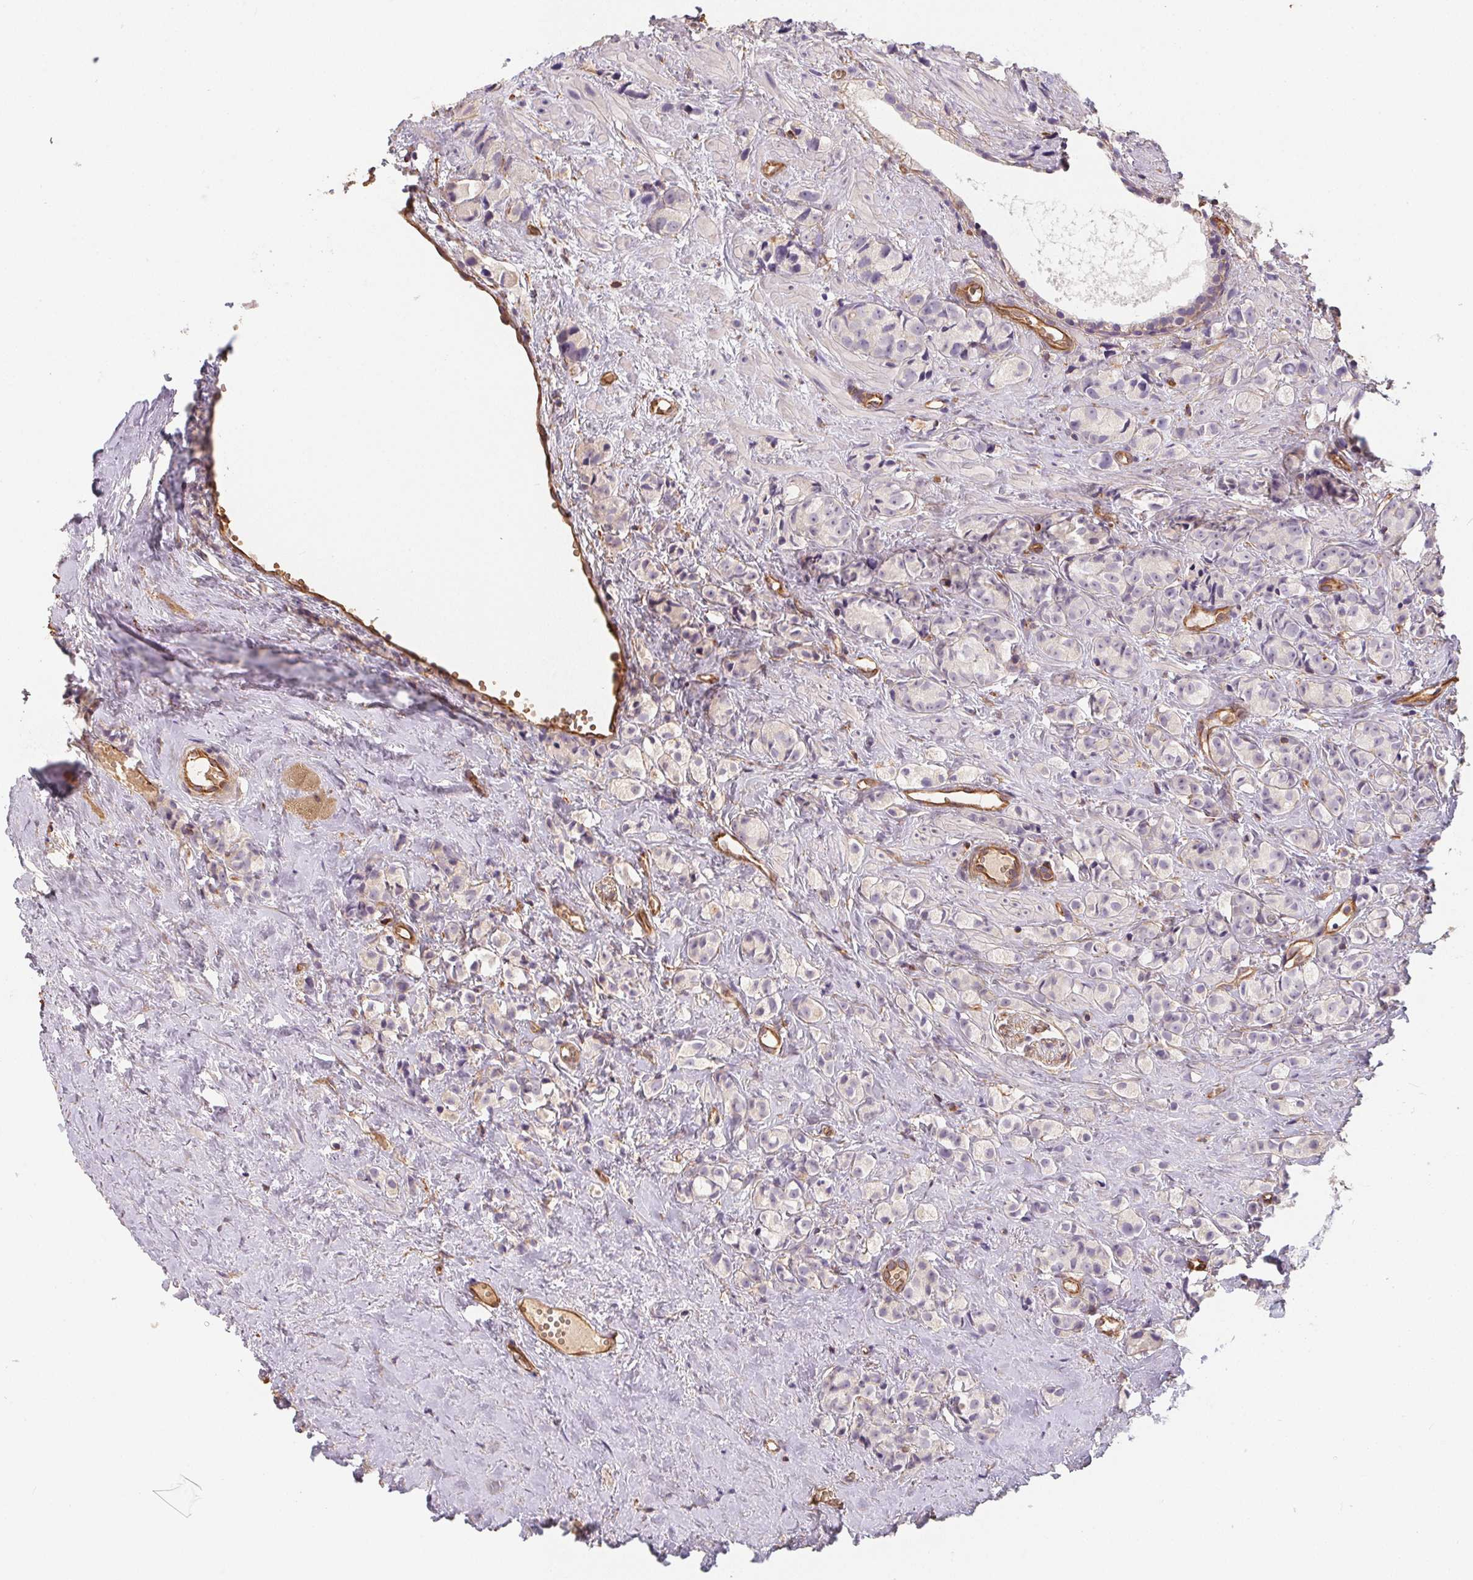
{"staining": {"intensity": "negative", "quantity": "none", "location": "none"}, "tissue": "prostate cancer", "cell_type": "Tumor cells", "image_type": "cancer", "snomed": [{"axis": "morphology", "description": "Adenocarcinoma, High grade"}, {"axis": "topography", "description": "Prostate"}], "caption": "The IHC histopathology image has no significant staining in tumor cells of adenocarcinoma (high-grade) (prostate) tissue.", "gene": "TBKBP1", "patient": {"sex": "male", "age": 81}}